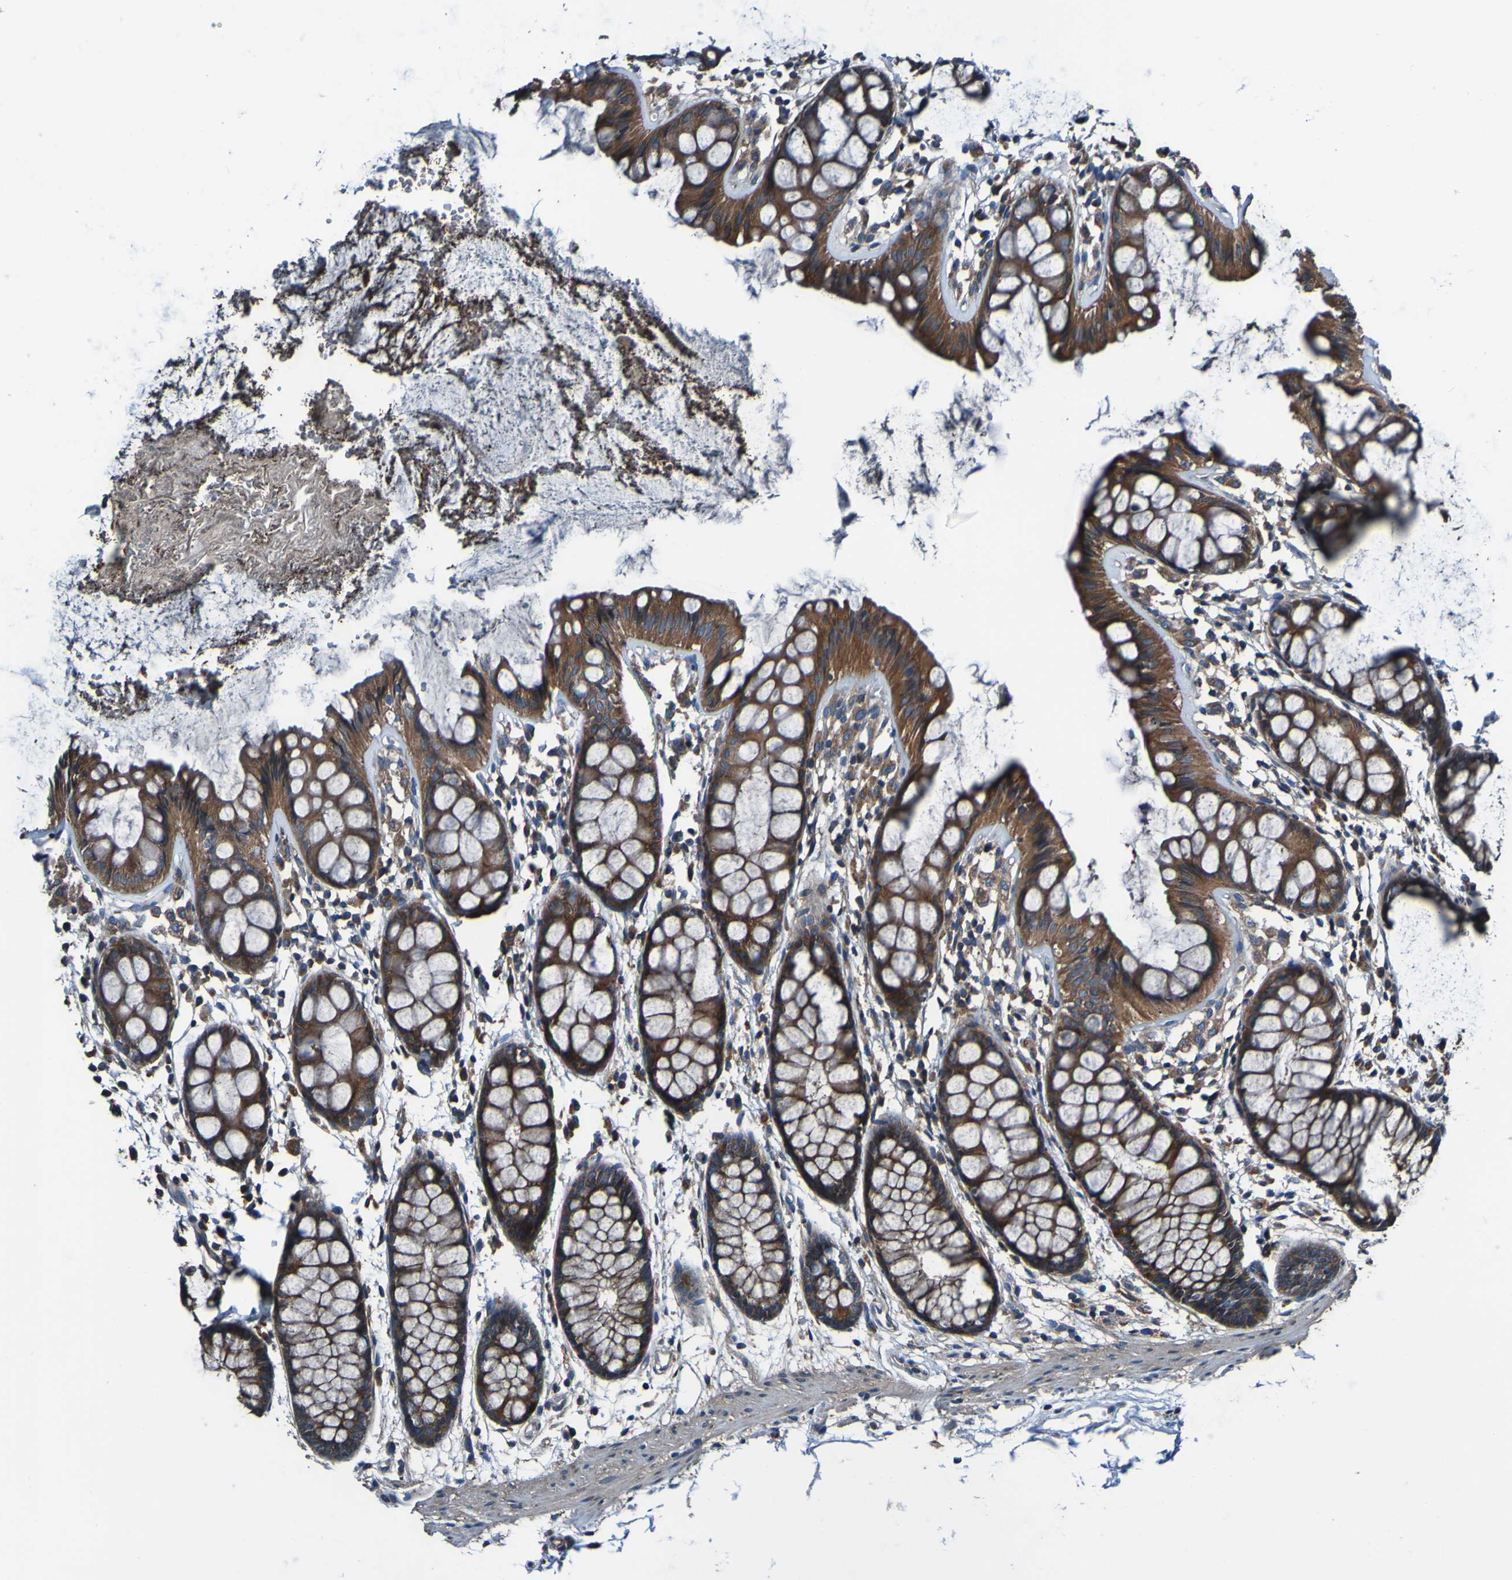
{"staining": {"intensity": "strong", "quantity": ">75%", "location": "cytoplasmic/membranous"}, "tissue": "rectum", "cell_type": "Glandular cells", "image_type": "normal", "snomed": [{"axis": "morphology", "description": "Normal tissue, NOS"}, {"axis": "topography", "description": "Rectum"}], "caption": "Immunohistochemistry image of benign rectum: rectum stained using immunohistochemistry (IHC) reveals high levels of strong protein expression localized specifically in the cytoplasmic/membranous of glandular cells, appearing as a cytoplasmic/membranous brown color.", "gene": "RAB5B", "patient": {"sex": "female", "age": 66}}